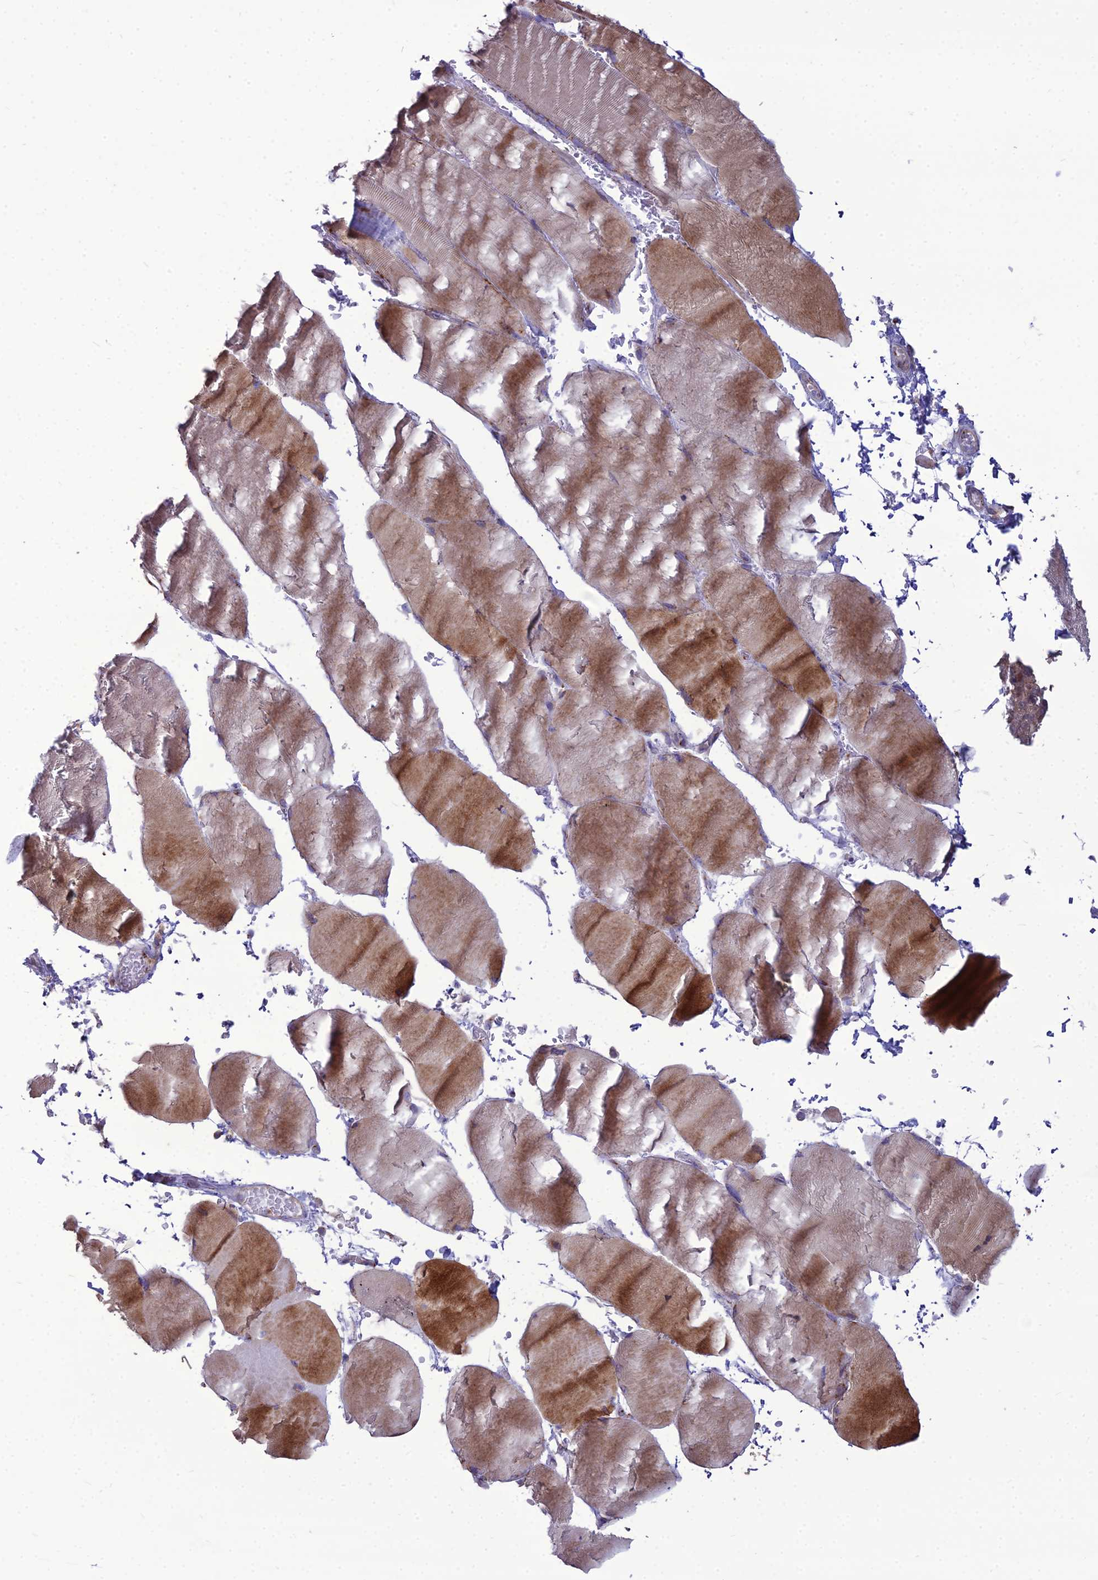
{"staining": {"intensity": "moderate", "quantity": "<25%", "location": "cytoplasmic/membranous"}, "tissue": "skeletal muscle", "cell_type": "Myocytes", "image_type": "normal", "snomed": [{"axis": "morphology", "description": "Normal tissue, NOS"}, {"axis": "topography", "description": "Skeletal muscle"}, {"axis": "topography", "description": "Head-Neck"}], "caption": "Unremarkable skeletal muscle exhibits moderate cytoplasmic/membranous expression in approximately <25% of myocytes, visualized by immunohistochemistry.", "gene": "SPRYD7", "patient": {"sex": "male", "age": 66}}